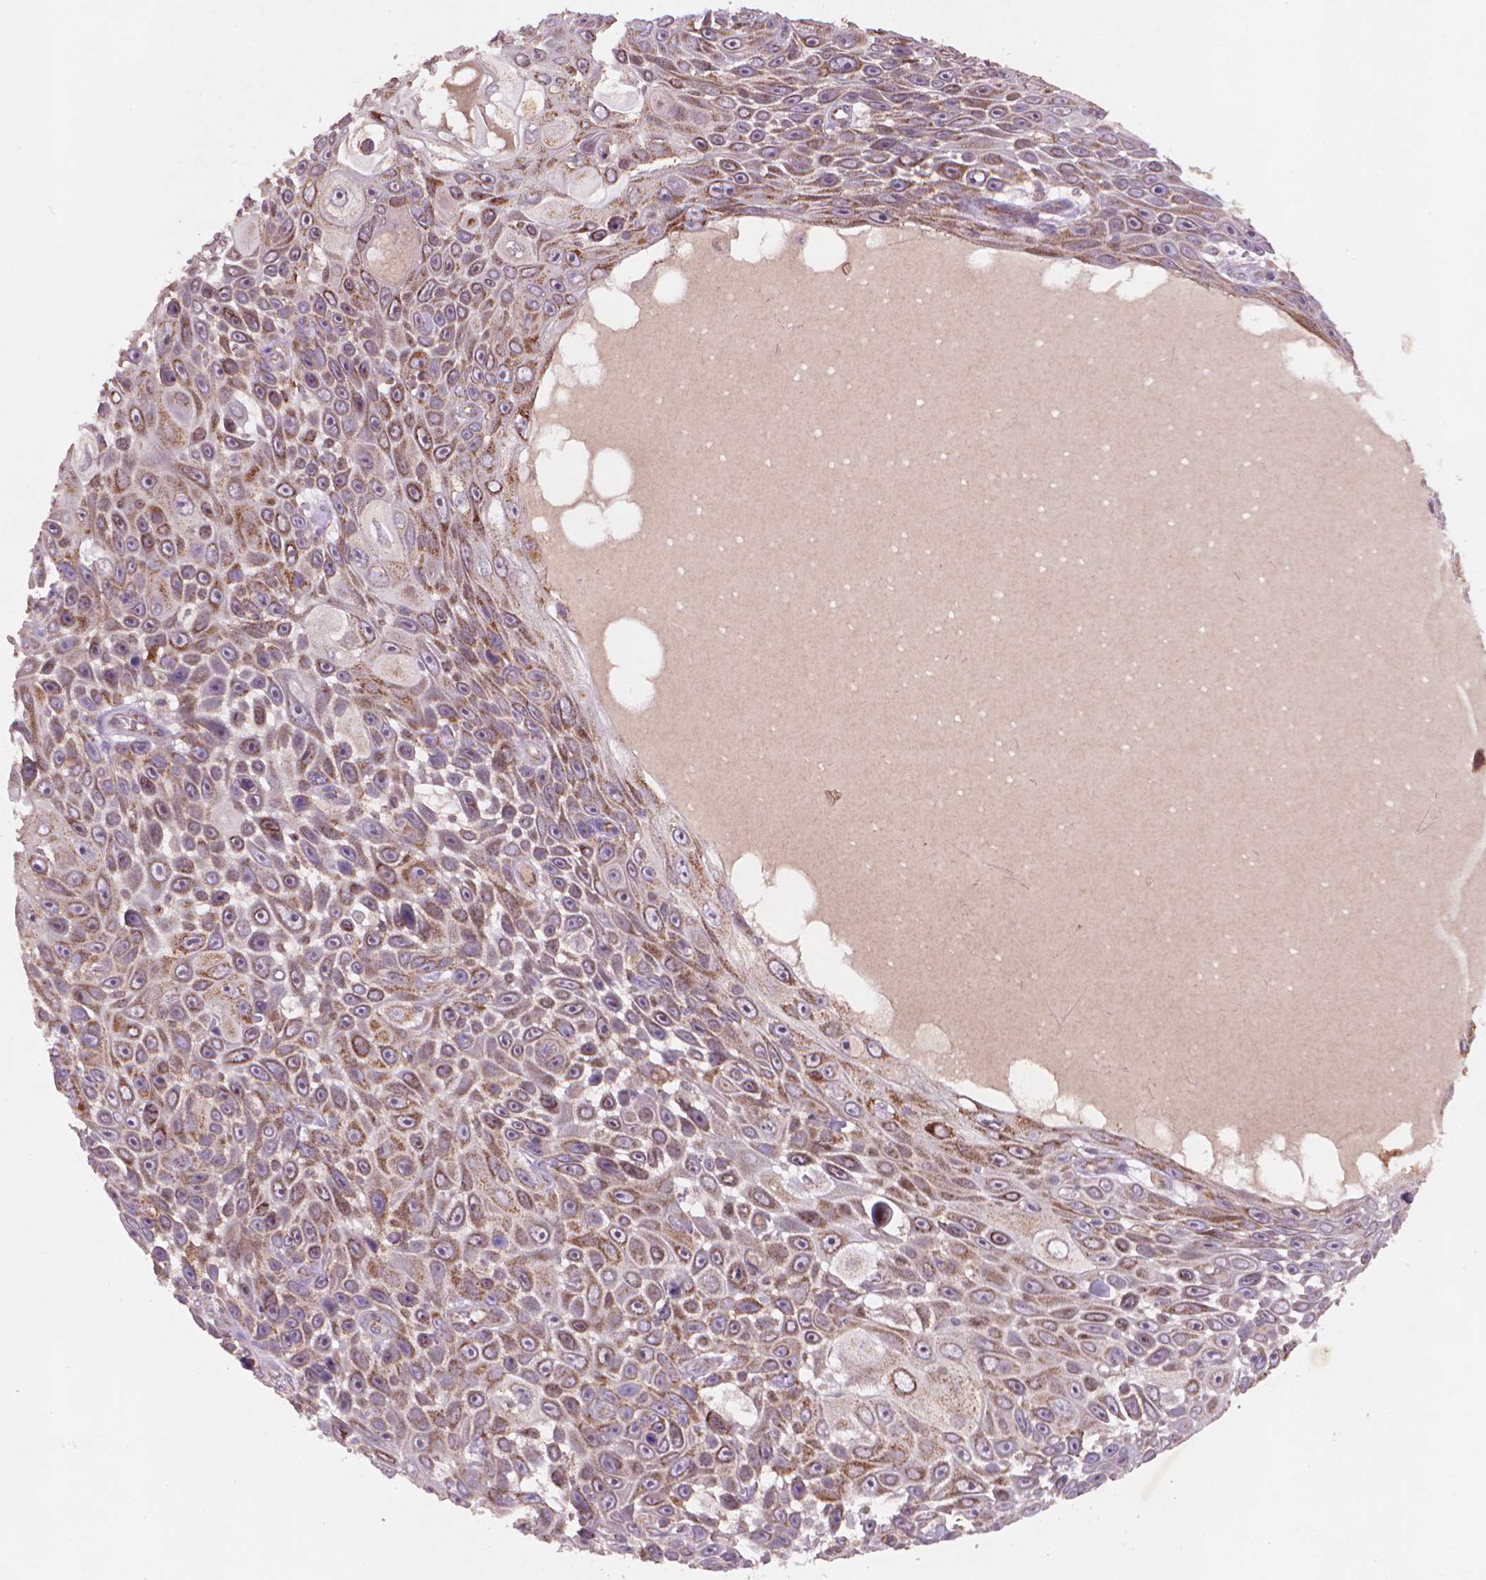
{"staining": {"intensity": "moderate", "quantity": ">75%", "location": "cytoplasmic/membranous"}, "tissue": "skin cancer", "cell_type": "Tumor cells", "image_type": "cancer", "snomed": [{"axis": "morphology", "description": "Squamous cell carcinoma, NOS"}, {"axis": "topography", "description": "Skin"}], "caption": "Protein expression analysis of skin squamous cell carcinoma displays moderate cytoplasmic/membranous positivity in about >75% of tumor cells. The staining was performed using DAB to visualize the protein expression in brown, while the nuclei were stained in blue with hematoxylin (Magnification: 20x).", "gene": "NLRX1", "patient": {"sex": "male", "age": 82}}